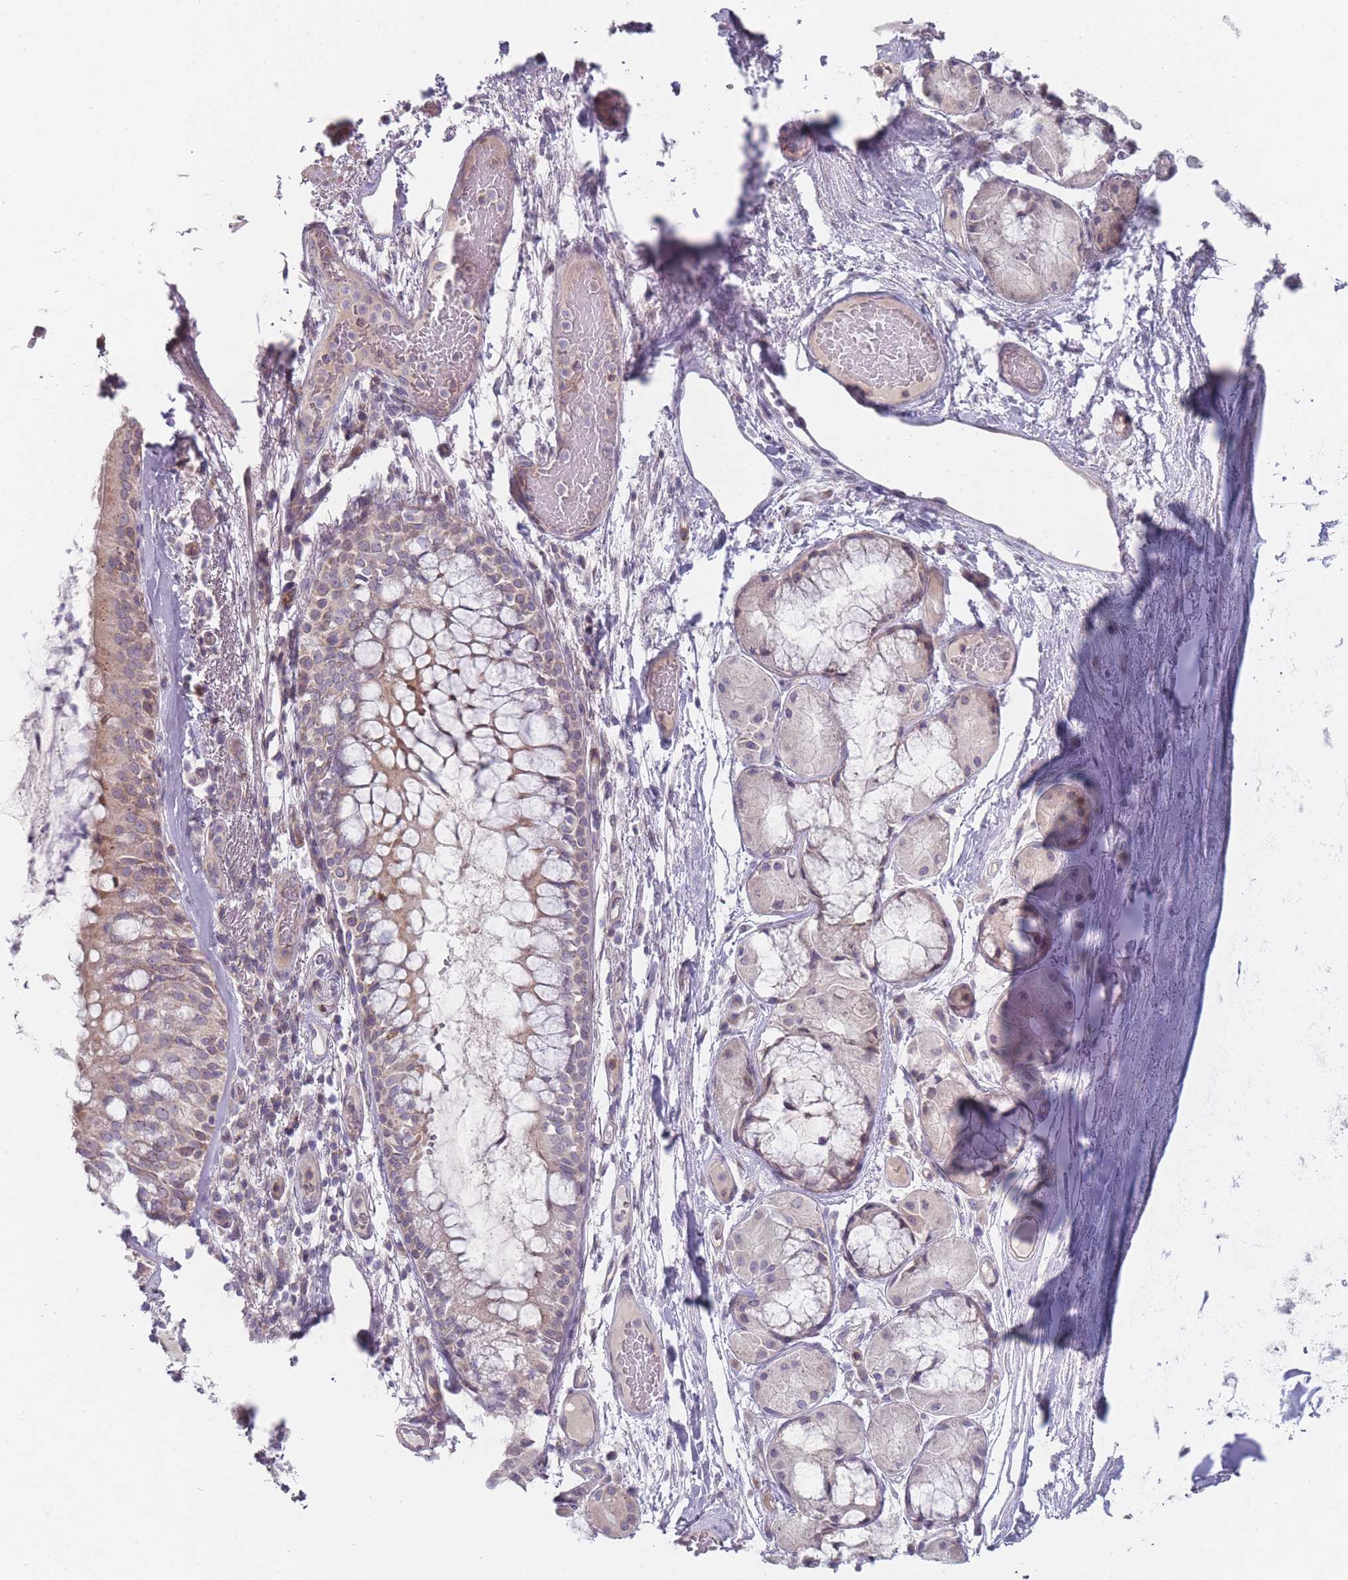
{"staining": {"intensity": "moderate", "quantity": "25%-75%", "location": "cytoplasmic/membranous"}, "tissue": "bronchus", "cell_type": "Respiratory epithelial cells", "image_type": "normal", "snomed": [{"axis": "morphology", "description": "Normal tissue, NOS"}, {"axis": "topography", "description": "Cartilage tissue"}, {"axis": "topography", "description": "Bronchus"}], "caption": "Human bronchus stained for a protein (brown) displays moderate cytoplasmic/membranous positive staining in approximately 25%-75% of respiratory epithelial cells.", "gene": "PCDH12", "patient": {"sex": "male", "age": 63}}